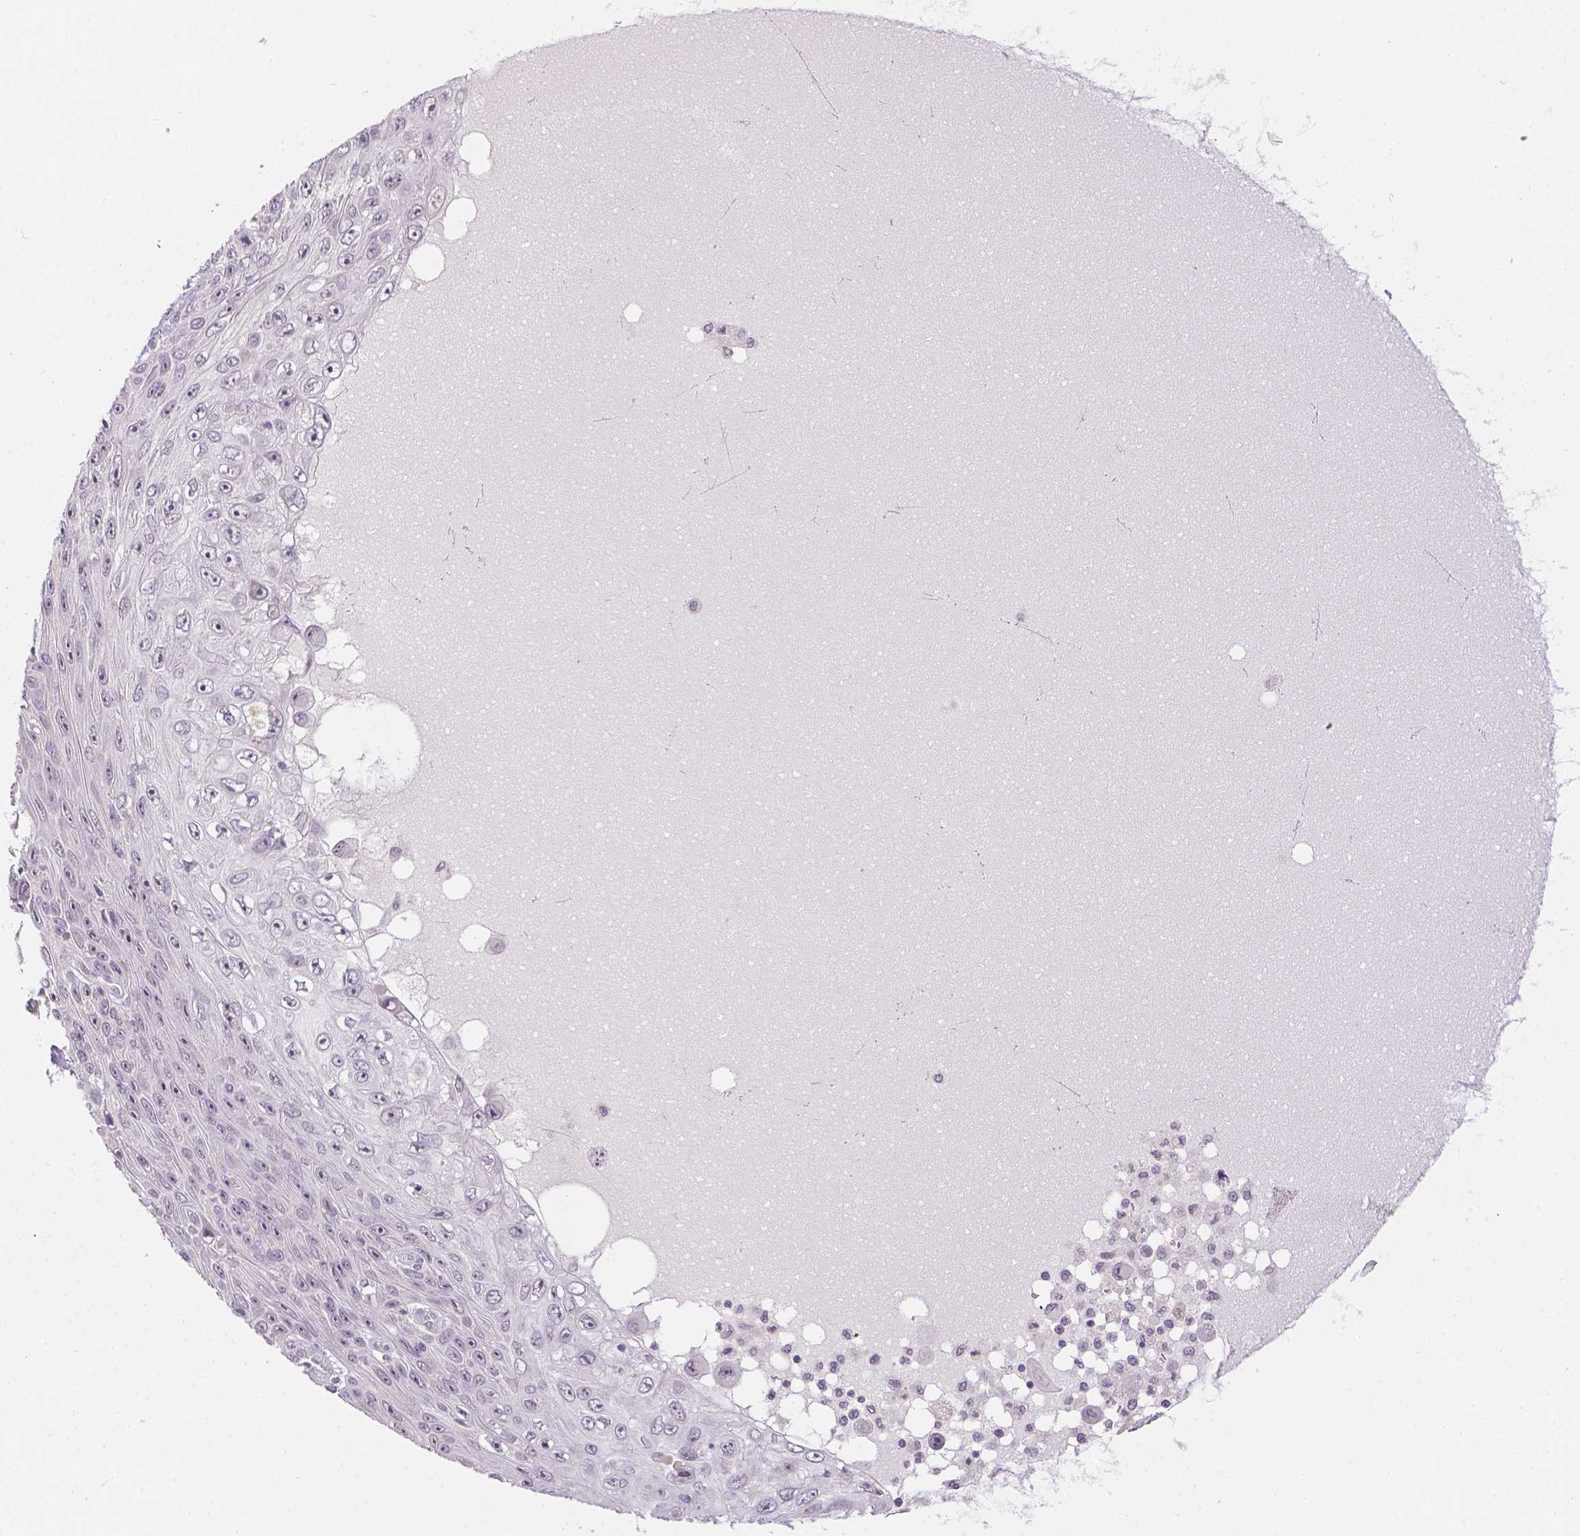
{"staining": {"intensity": "moderate", "quantity": "<25%", "location": "nuclear"}, "tissue": "skin cancer", "cell_type": "Tumor cells", "image_type": "cancer", "snomed": [{"axis": "morphology", "description": "Squamous cell carcinoma, NOS"}, {"axis": "topography", "description": "Skin"}], "caption": "Immunohistochemistry image of neoplastic tissue: human skin cancer stained using immunohistochemistry exhibits low levels of moderate protein expression localized specifically in the nuclear of tumor cells, appearing as a nuclear brown color.", "gene": "ZNF280B", "patient": {"sex": "male", "age": 82}}